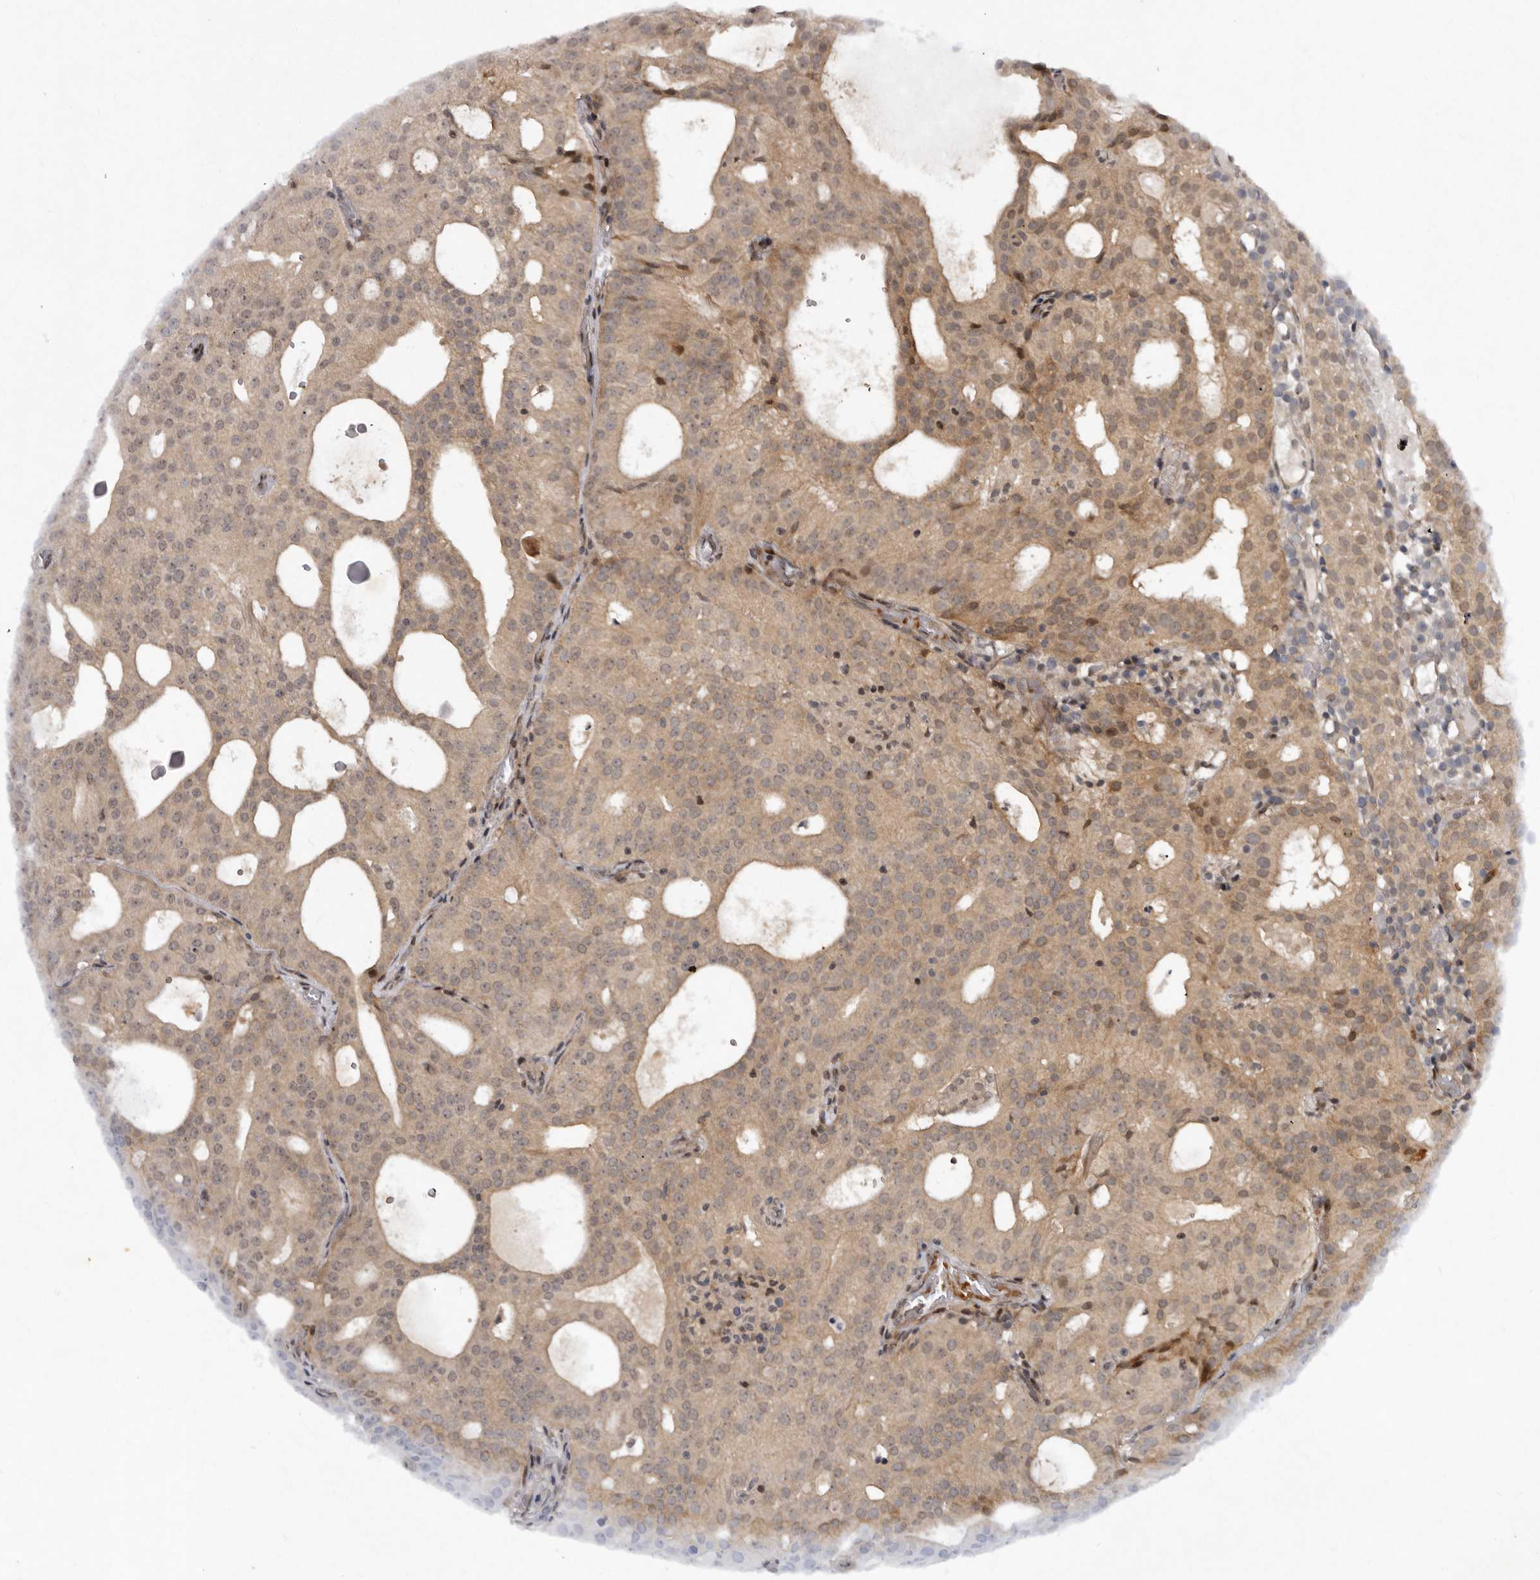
{"staining": {"intensity": "moderate", "quantity": "25%-75%", "location": "cytoplasmic/membranous"}, "tissue": "prostate cancer", "cell_type": "Tumor cells", "image_type": "cancer", "snomed": [{"axis": "morphology", "description": "Adenocarcinoma, Medium grade"}, {"axis": "topography", "description": "Prostate"}], "caption": "Tumor cells demonstrate medium levels of moderate cytoplasmic/membranous expression in approximately 25%-75% of cells in human prostate adenocarcinoma (medium-grade). Using DAB (brown) and hematoxylin (blue) stains, captured at high magnification using brightfield microscopy.", "gene": "ABL1", "patient": {"sex": "male", "age": 88}}